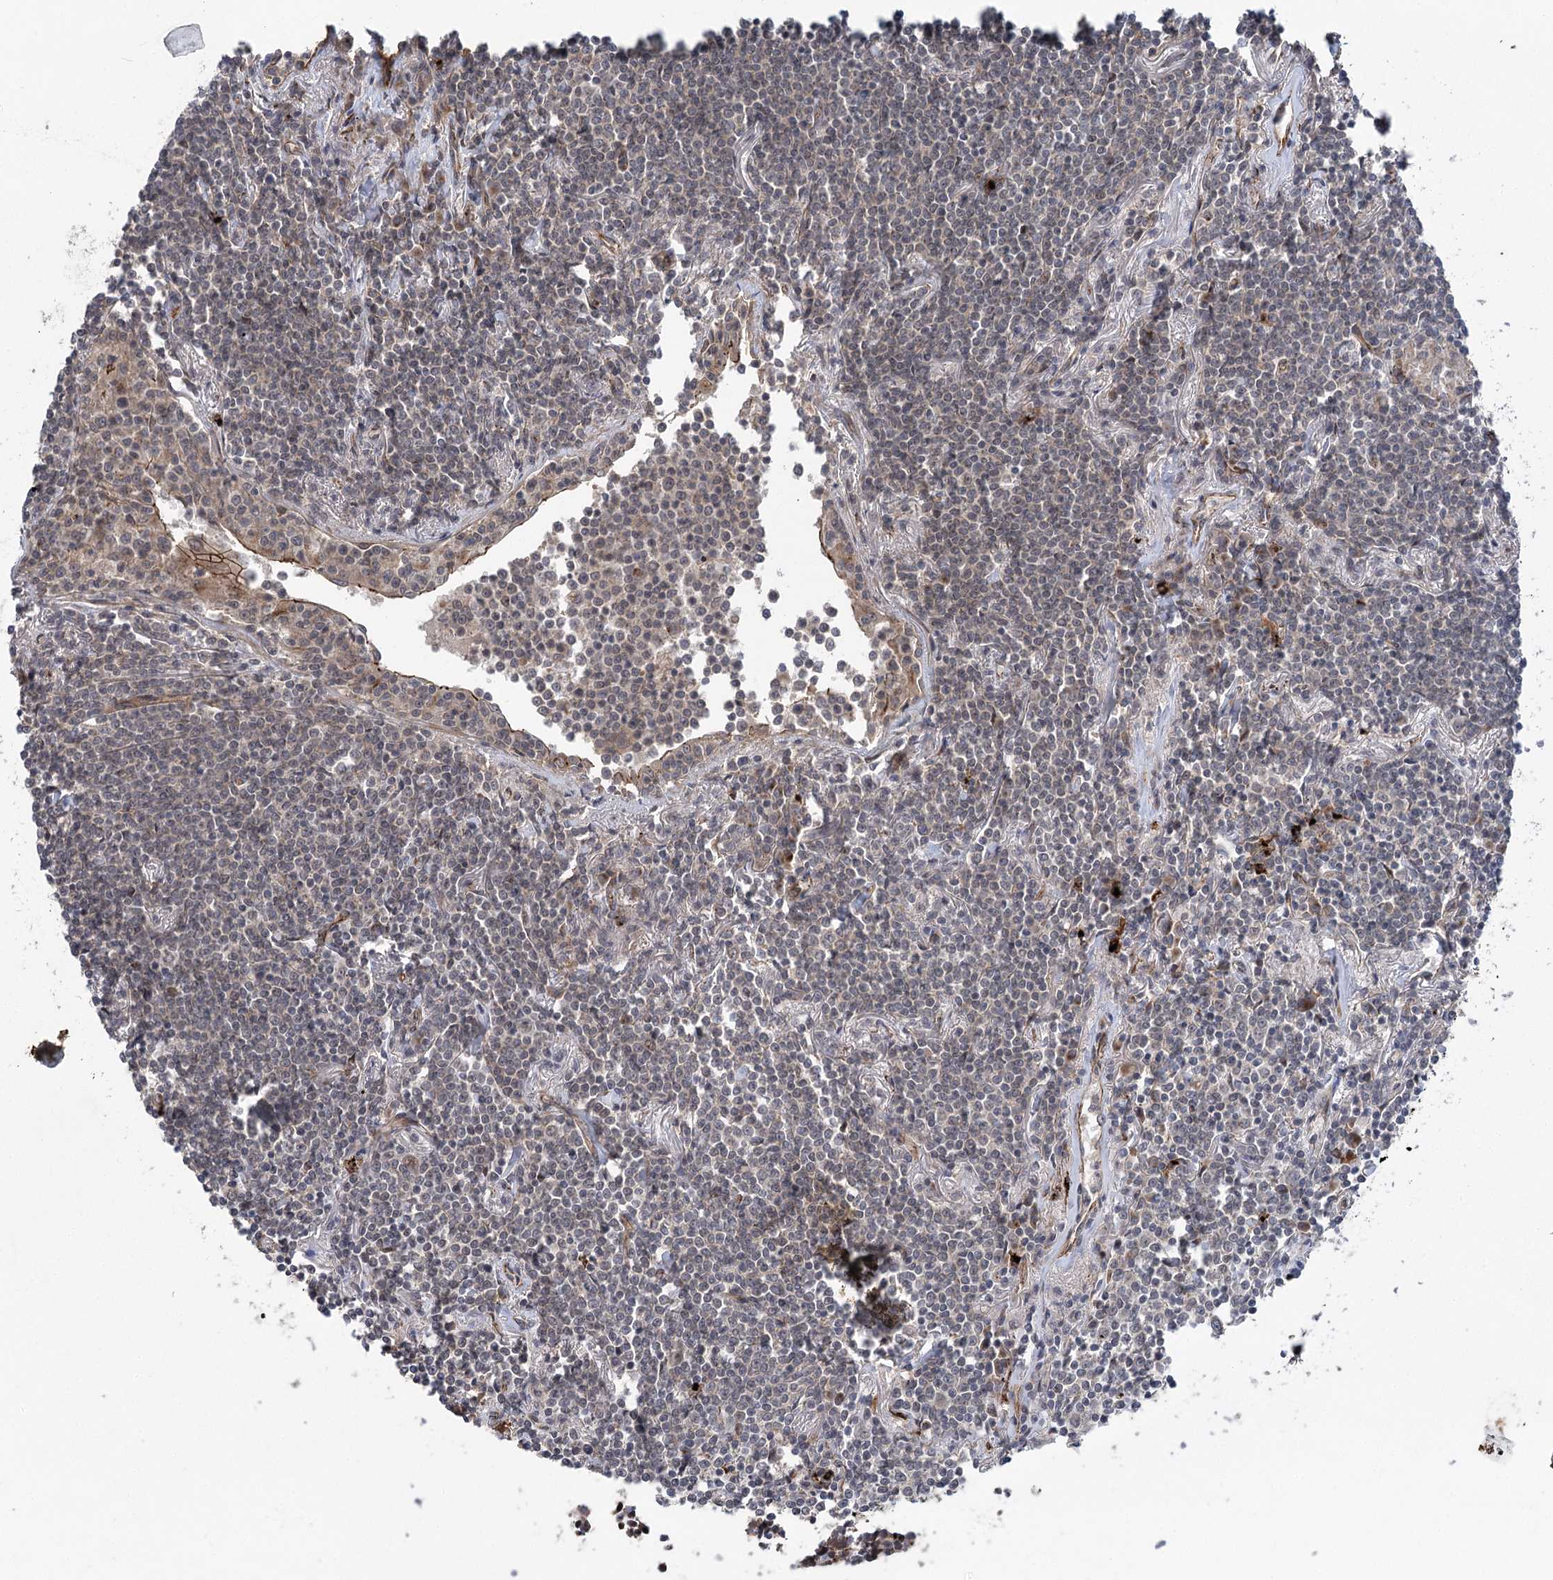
{"staining": {"intensity": "negative", "quantity": "none", "location": "none"}, "tissue": "lymphoma", "cell_type": "Tumor cells", "image_type": "cancer", "snomed": [{"axis": "morphology", "description": "Malignant lymphoma, non-Hodgkin's type, Low grade"}, {"axis": "topography", "description": "Lung"}], "caption": "High magnification brightfield microscopy of lymphoma stained with DAB (3,3'-diaminobenzidine) (brown) and counterstained with hematoxylin (blue): tumor cells show no significant expression. Brightfield microscopy of immunohistochemistry stained with DAB (3,3'-diaminobenzidine) (brown) and hematoxylin (blue), captured at high magnification.", "gene": "METTL24", "patient": {"sex": "female", "age": 71}}